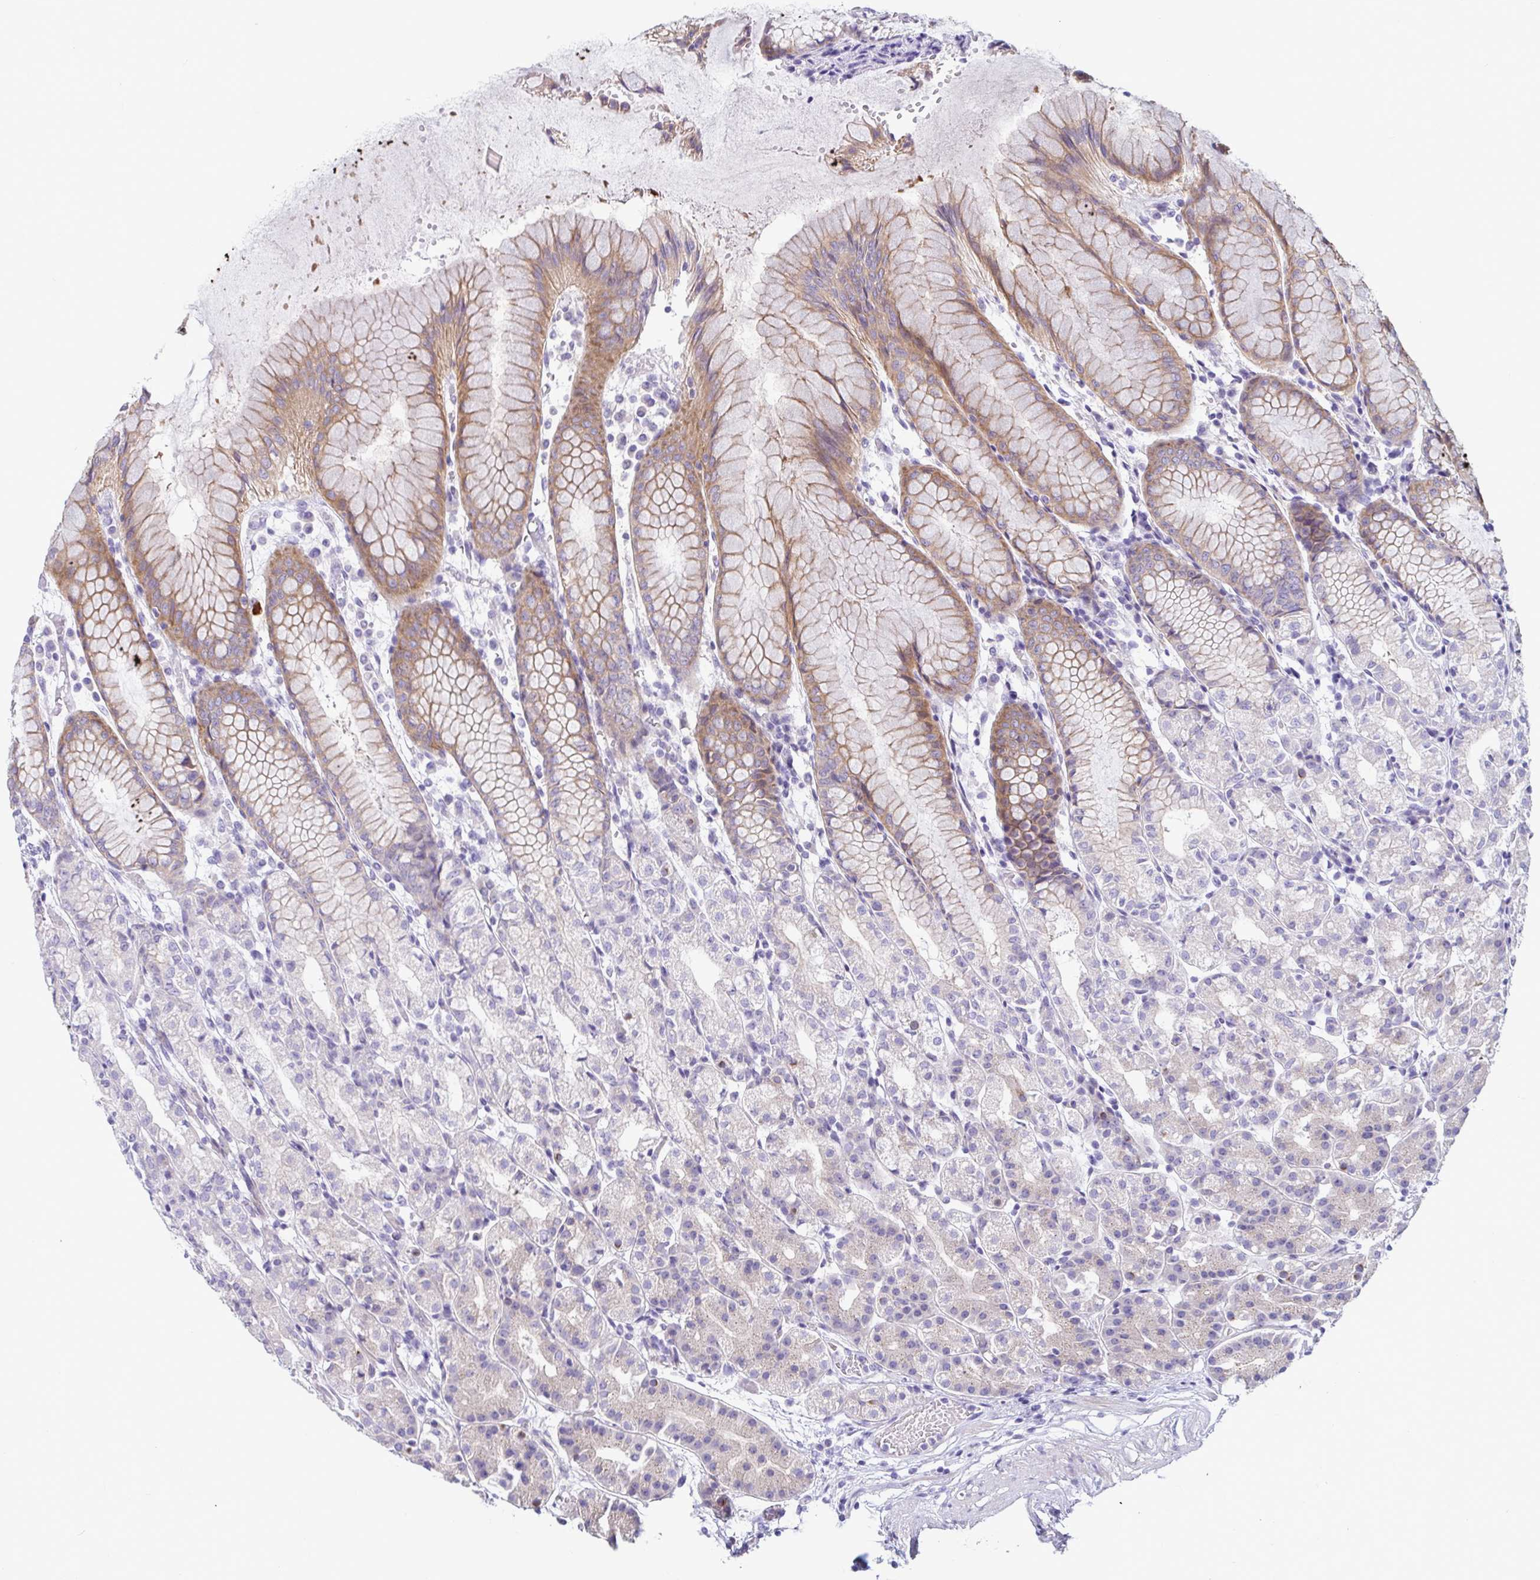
{"staining": {"intensity": "moderate", "quantity": "25%-75%", "location": "cytoplasmic/membranous"}, "tissue": "stomach", "cell_type": "Glandular cells", "image_type": "normal", "snomed": [{"axis": "morphology", "description": "Normal tissue, NOS"}, {"axis": "topography", "description": "Stomach"}], "caption": "The immunohistochemical stain labels moderate cytoplasmic/membranous positivity in glandular cells of benign stomach. Nuclei are stained in blue.", "gene": "TNNI2", "patient": {"sex": "female", "age": 57}}